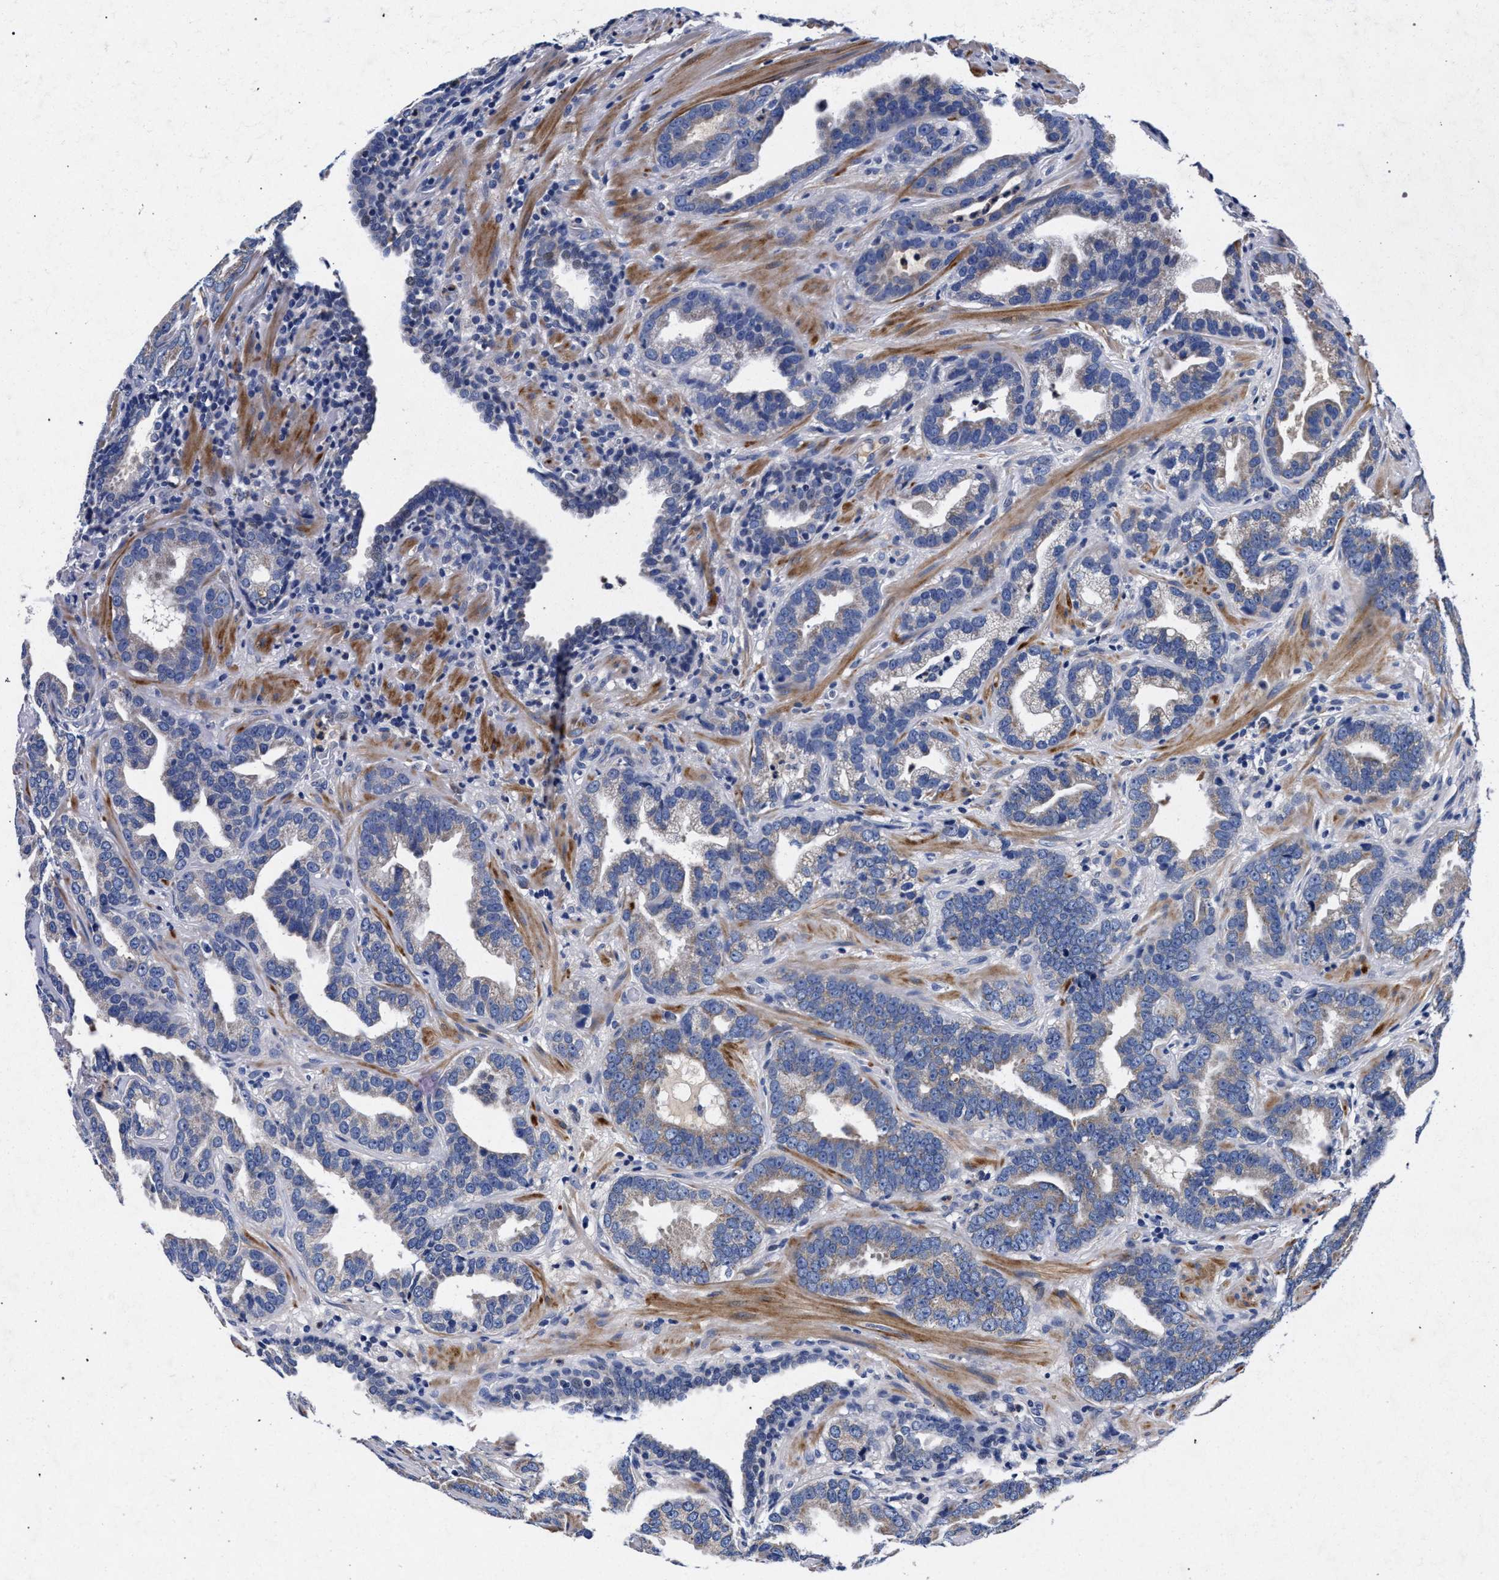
{"staining": {"intensity": "weak", "quantity": "<25%", "location": "cytoplasmic/membranous"}, "tissue": "prostate cancer", "cell_type": "Tumor cells", "image_type": "cancer", "snomed": [{"axis": "morphology", "description": "Adenocarcinoma, Low grade"}, {"axis": "topography", "description": "Prostate"}], "caption": "Image shows no protein expression in tumor cells of prostate low-grade adenocarcinoma tissue.", "gene": "HSD17B14", "patient": {"sex": "male", "age": 59}}